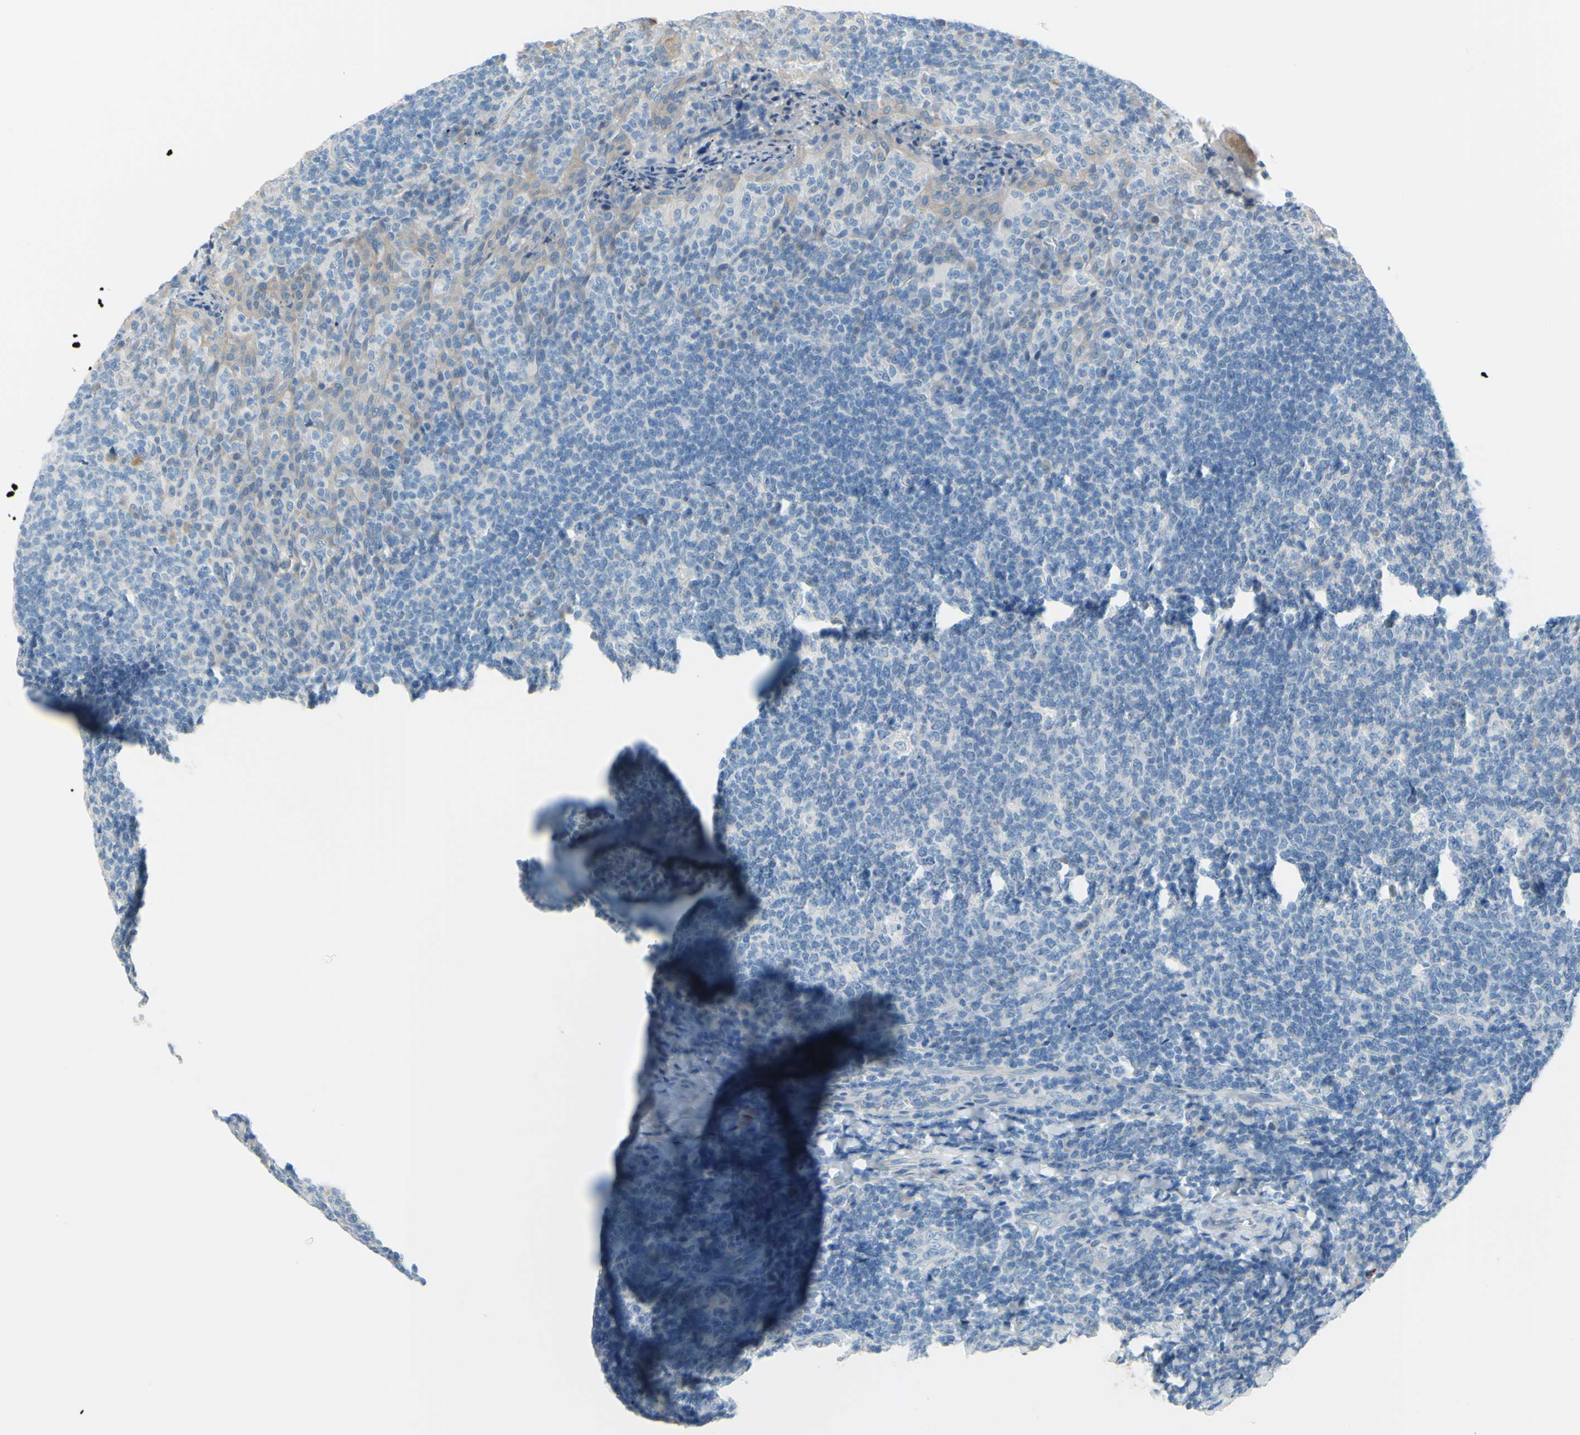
{"staining": {"intensity": "negative", "quantity": "none", "location": "none"}, "tissue": "tonsil", "cell_type": "Germinal center cells", "image_type": "normal", "snomed": [{"axis": "morphology", "description": "Normal tissue, NOS"}, {"axis": "topography", "description": "Tonsil"}], "caption": "High magnification brightfield microscopy of unremarkable tonsil stained with DAB (brown) and counterstained with hematoxylin (blue): germinal center cells show no significant staining. Brightfield microscopy of immunohistochemistry stained with DAB (3,3'-diaminobenzidine) (brown) and hematoxylin (blue), captured at high magnification.", "gene": "SLC1A2", "patient": {"sex": "male", "age": 17}}